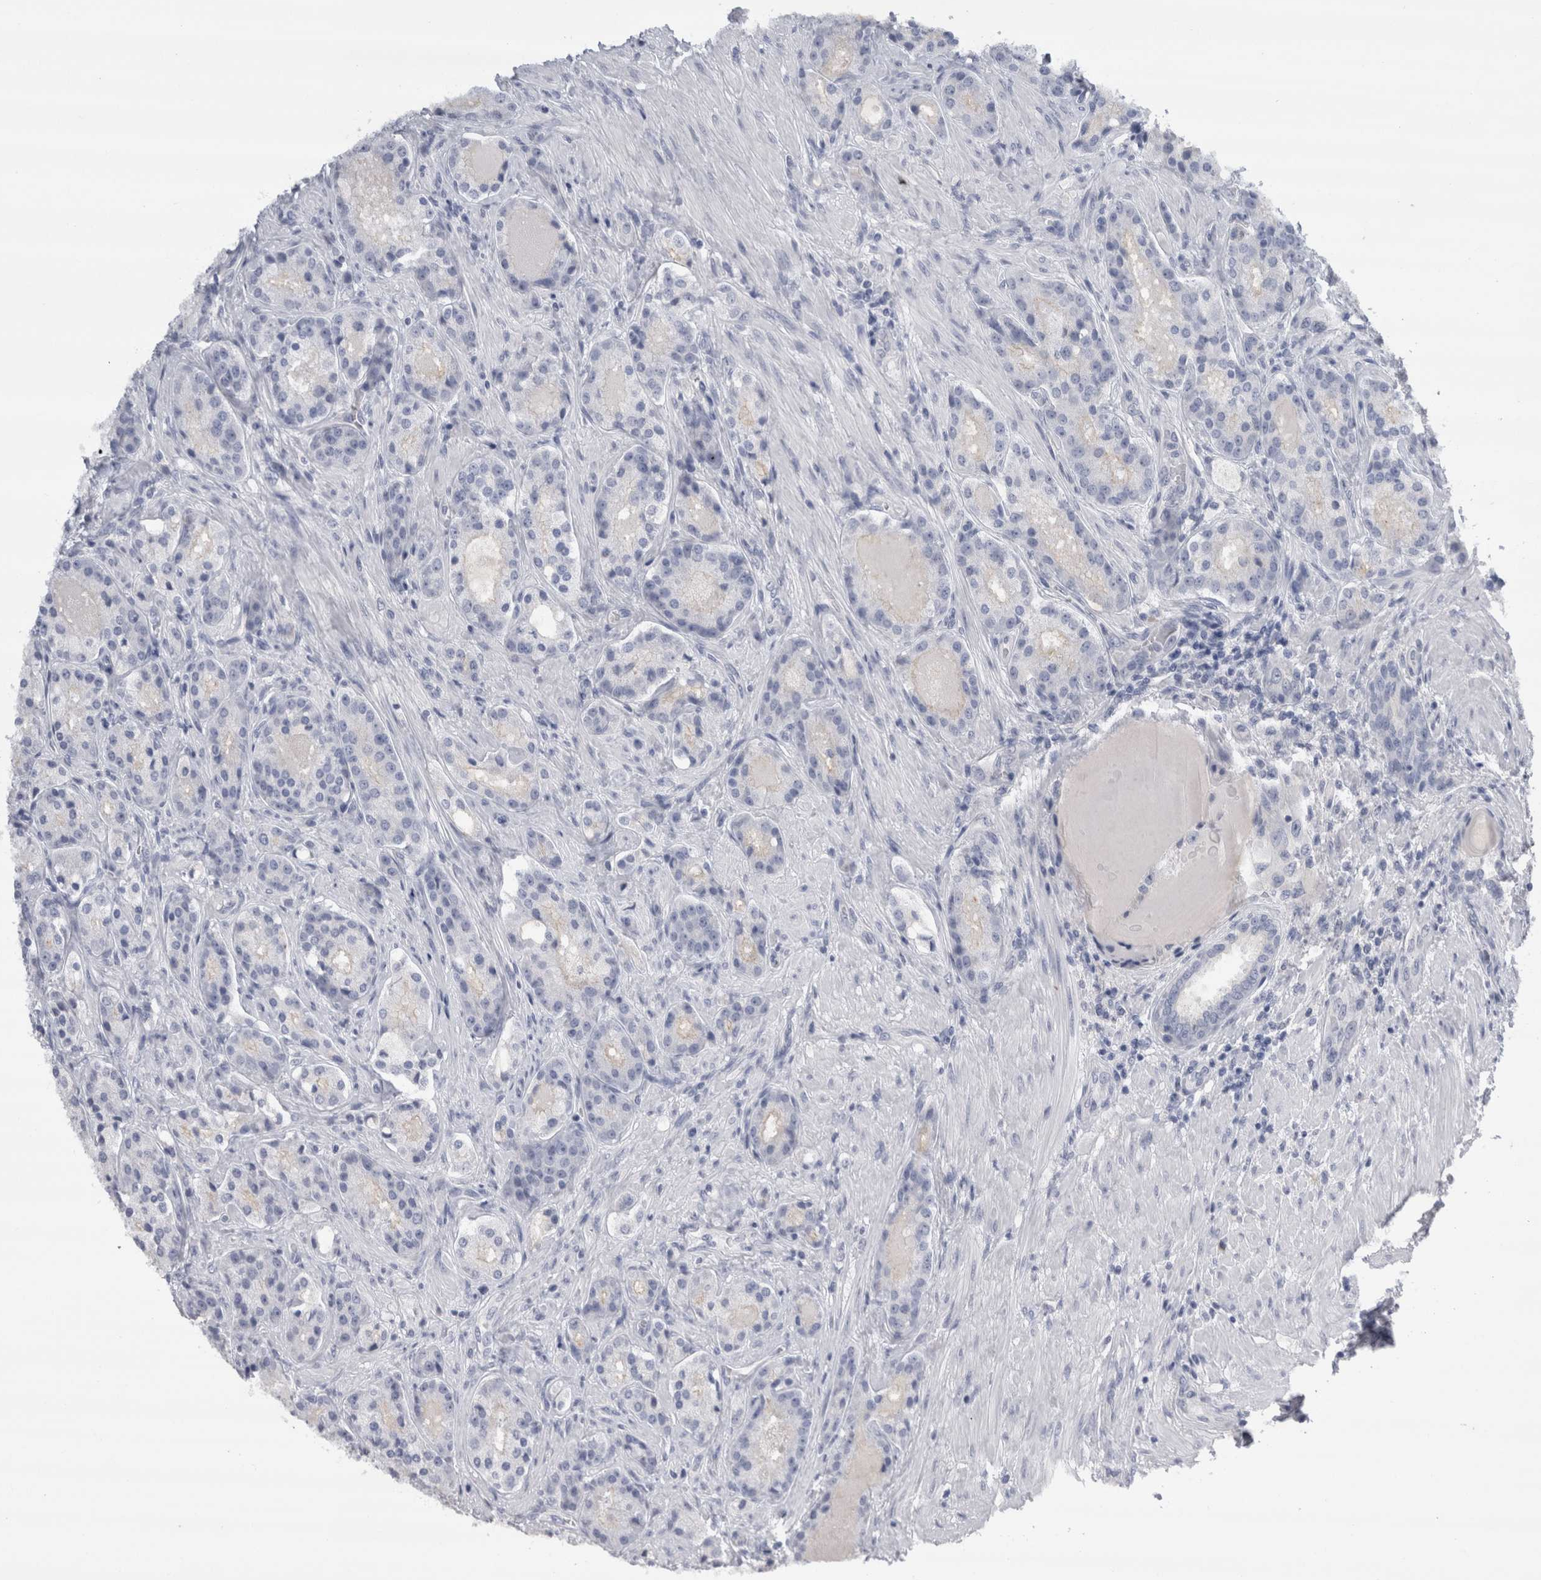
{"staining": {"intensity": "negative", "quantity": "none", "location": "none"}, "tissue": "prostate cancer", "cell_type": "Tumor cells", "image_type": "cancer", "snomed": [{"axis": "morphology", "description": "Adenocarcinoma, High grade"}, {"axis": "topography", "description": "Prostate"}], "caption": "High magnification brightfield microscopy of prostate adenocarcinoma (high-grade) stained with DAB (3,3'-diaminobenzidine) (brown) and counterstained with hematoxylin (blue): tumor cells show no significant positivity.", "gene": "REG1A", "patient": {"sex": "male", "age": 60}}